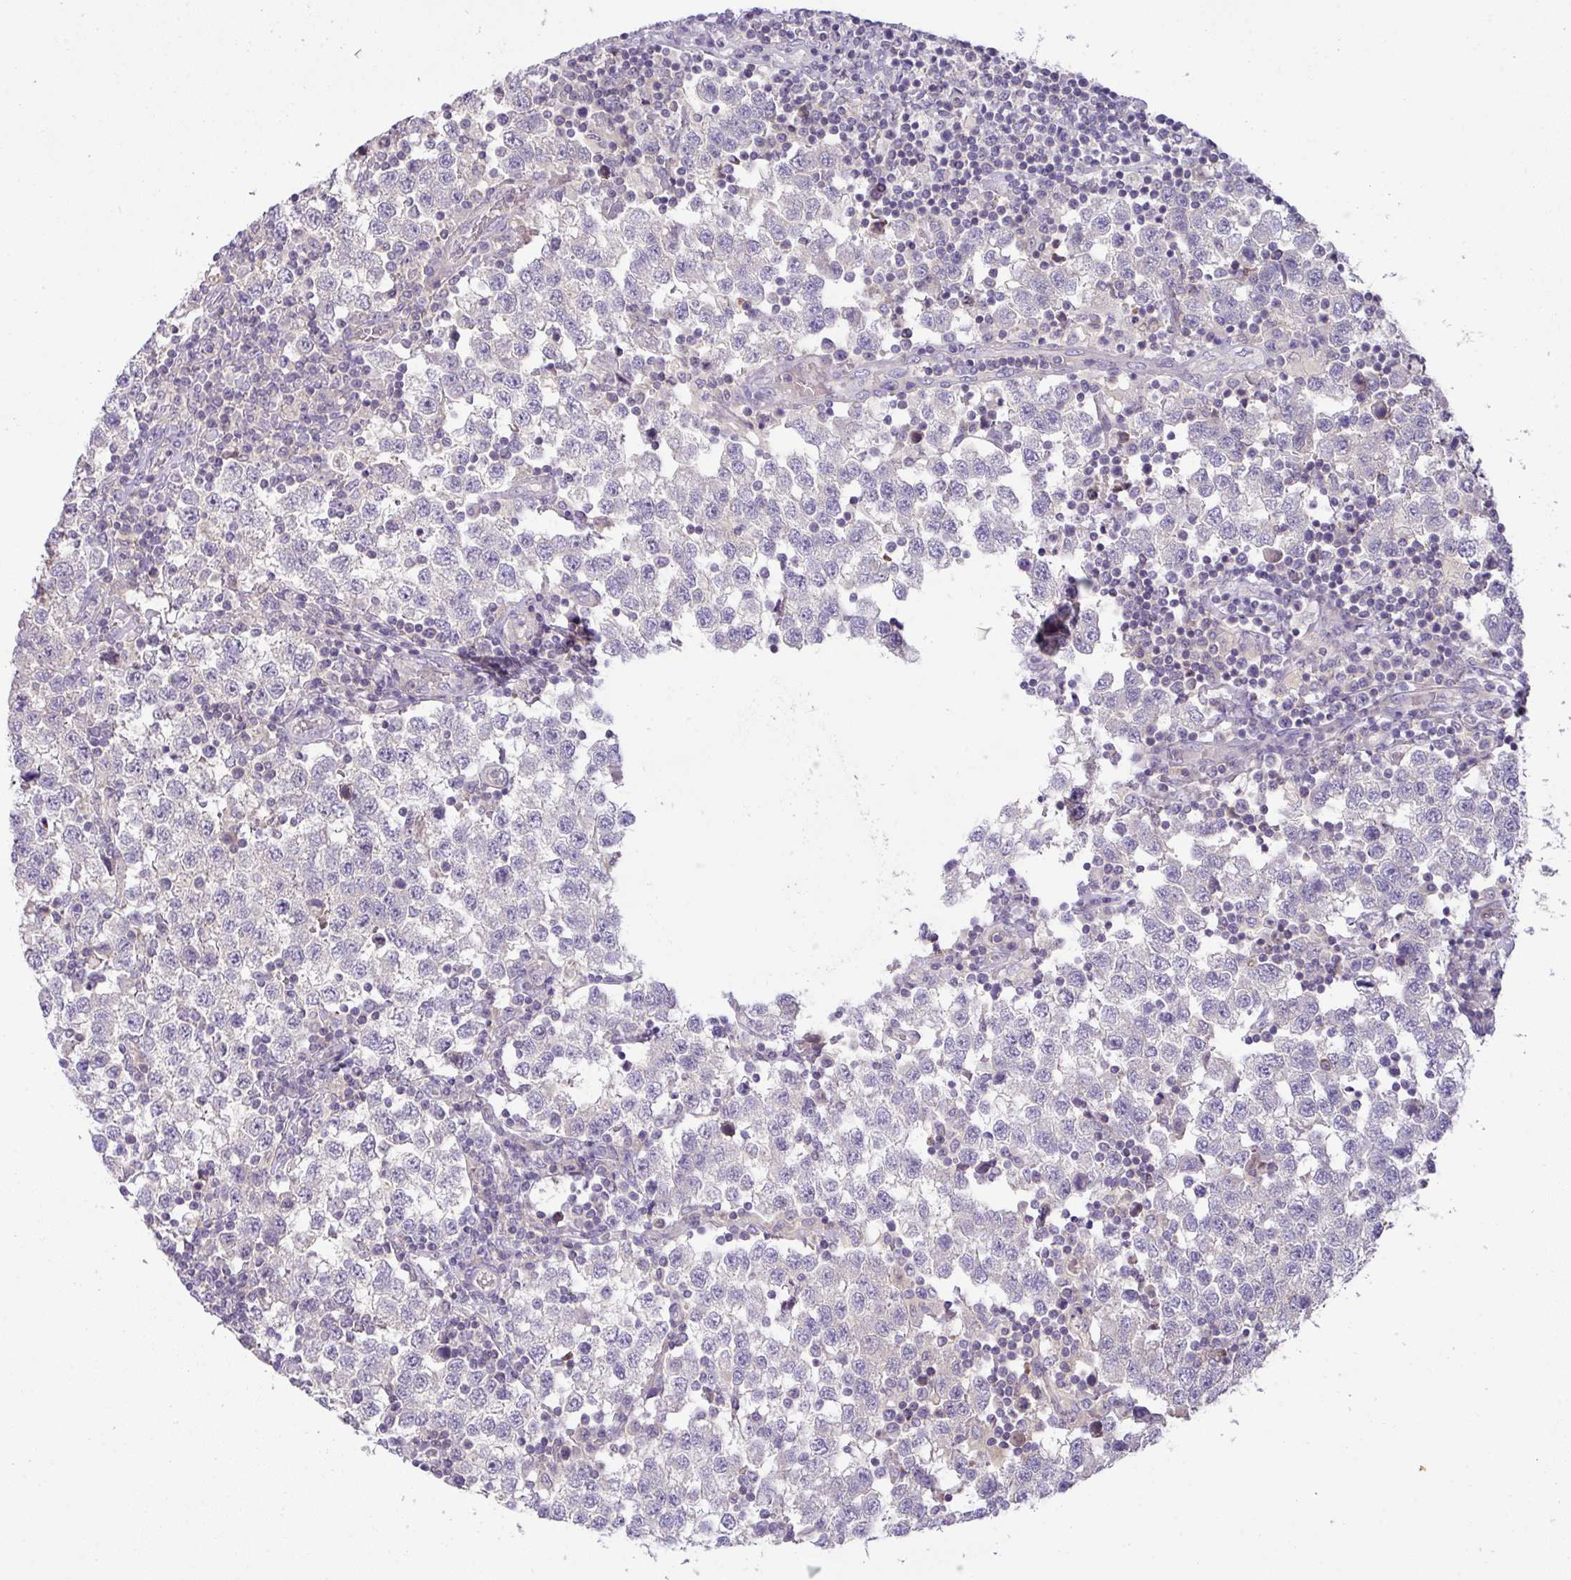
{"staining": {"intensity": "negative", "quantity": "none", "location": "none"}, "tissue": "testis cancer", "cell_type": "Tumor cells", "image_type": "cancer", "snomed": [{"axis": "morphology", "description": "Seminoma, NOS"}, {"axis": "topography", "description": "Testis"}], "caption": "Immunohistochemistry (IHC) histopathology image of neoplastic tissue: human seminoma (testis) stained with DAB demonstrates no significant protein positivity in tumor cells. (DAB (3,3'-diaminobenzidine) IHC visualized using brightfield microscopy, high magnification).", "gene": "HOXC13", "patient": {"sex": "male", "age": 34}}